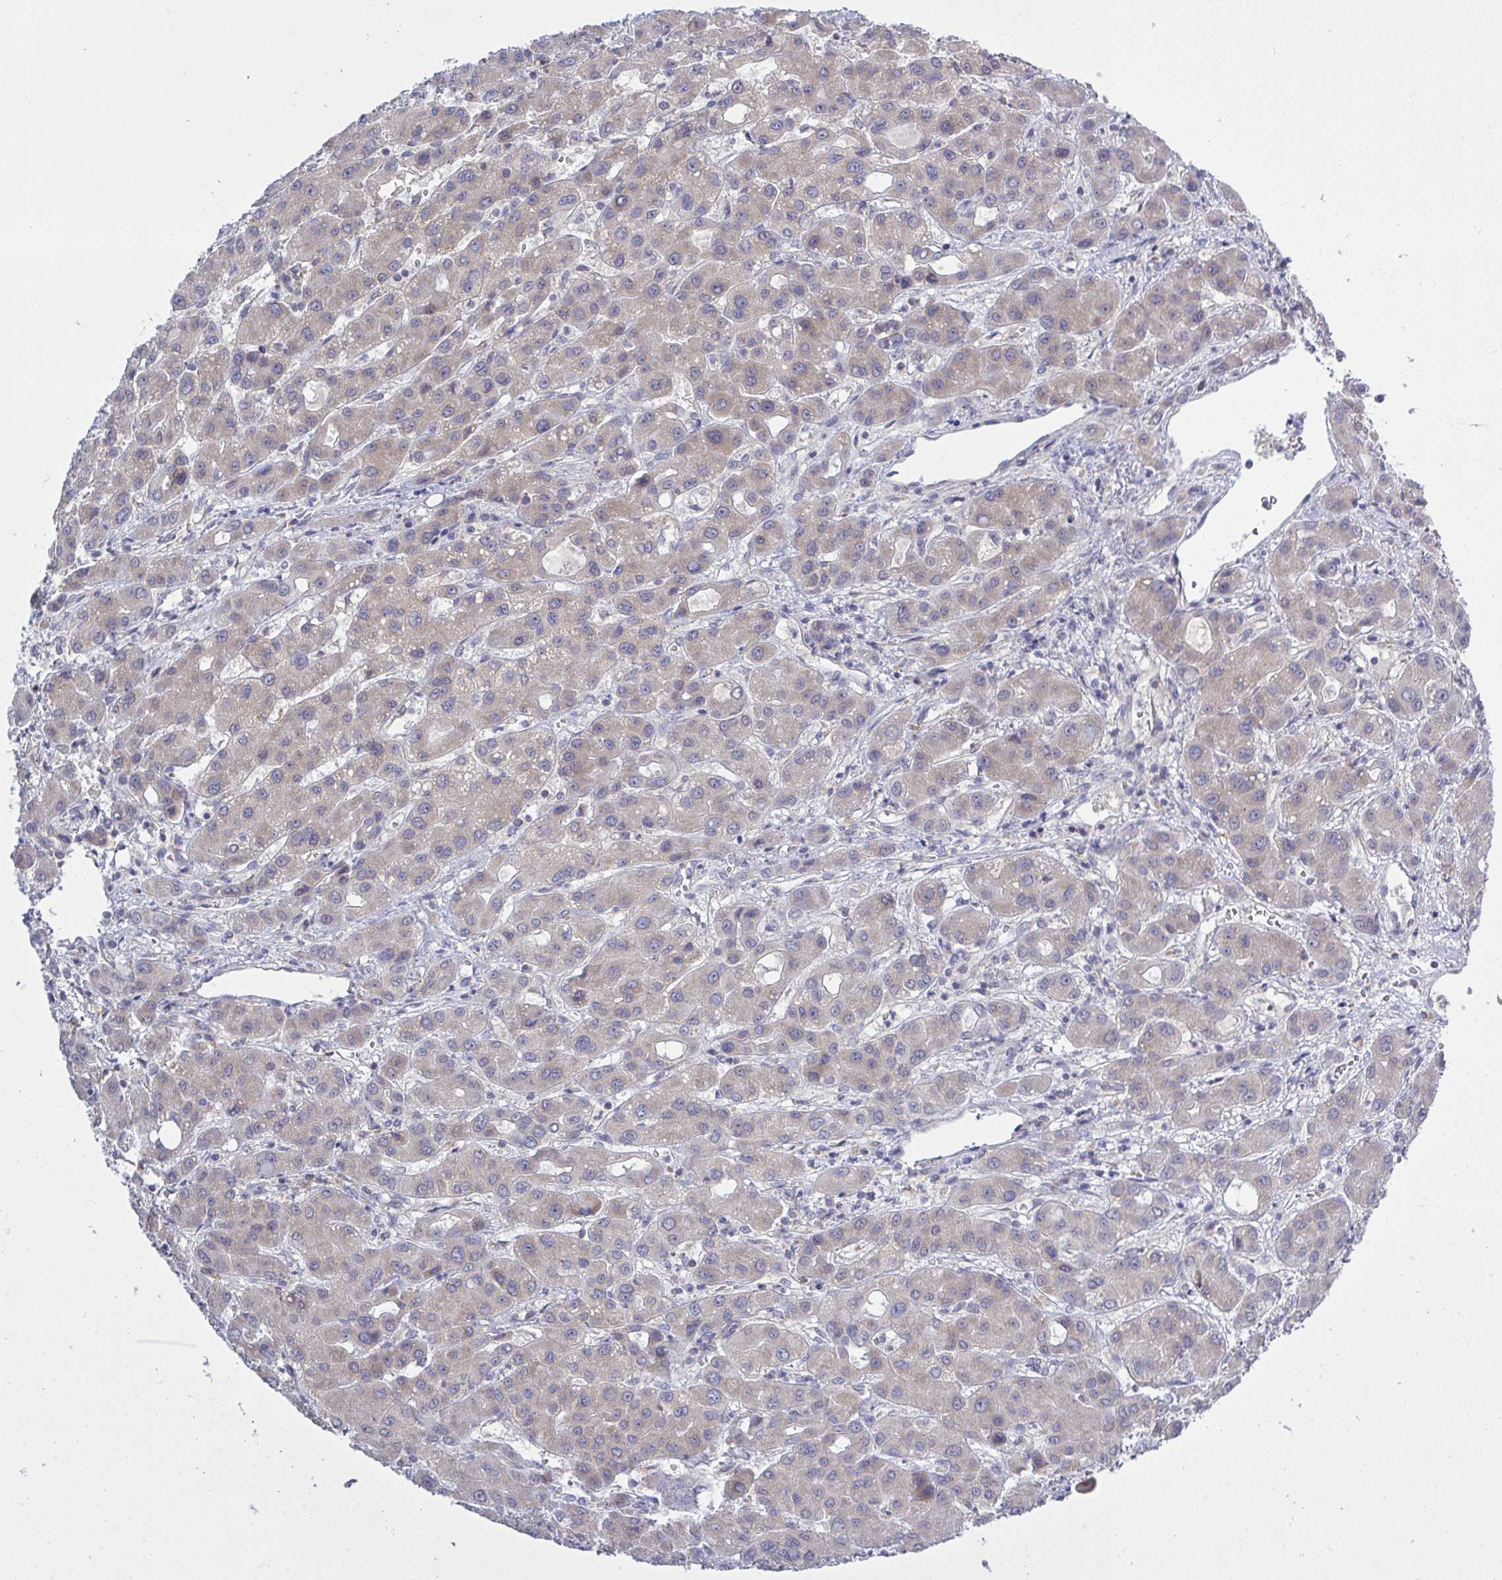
{"staining": {"intensity": "weak", "quantity": "<25%", "location": "cytoplasmic/membranous"}, "tissue": "liver cancer", "cell_type": "Tumor cells", "image_type": "cancer", "snomed": [{"axis": "morphology", "description": "Carcinoma, Hepatocellular, NOS"}, {"axis": "topography", "description": "Liver"}], "caption": "Immunohistochemistry (IHC) histopathology image of neoplastic tissue: liver cancer stained with DAB exhibits no significant protein positivity in tumor cells.", "gene": "NDUFA7", "patient": {"sex": "male", "age": 55}}